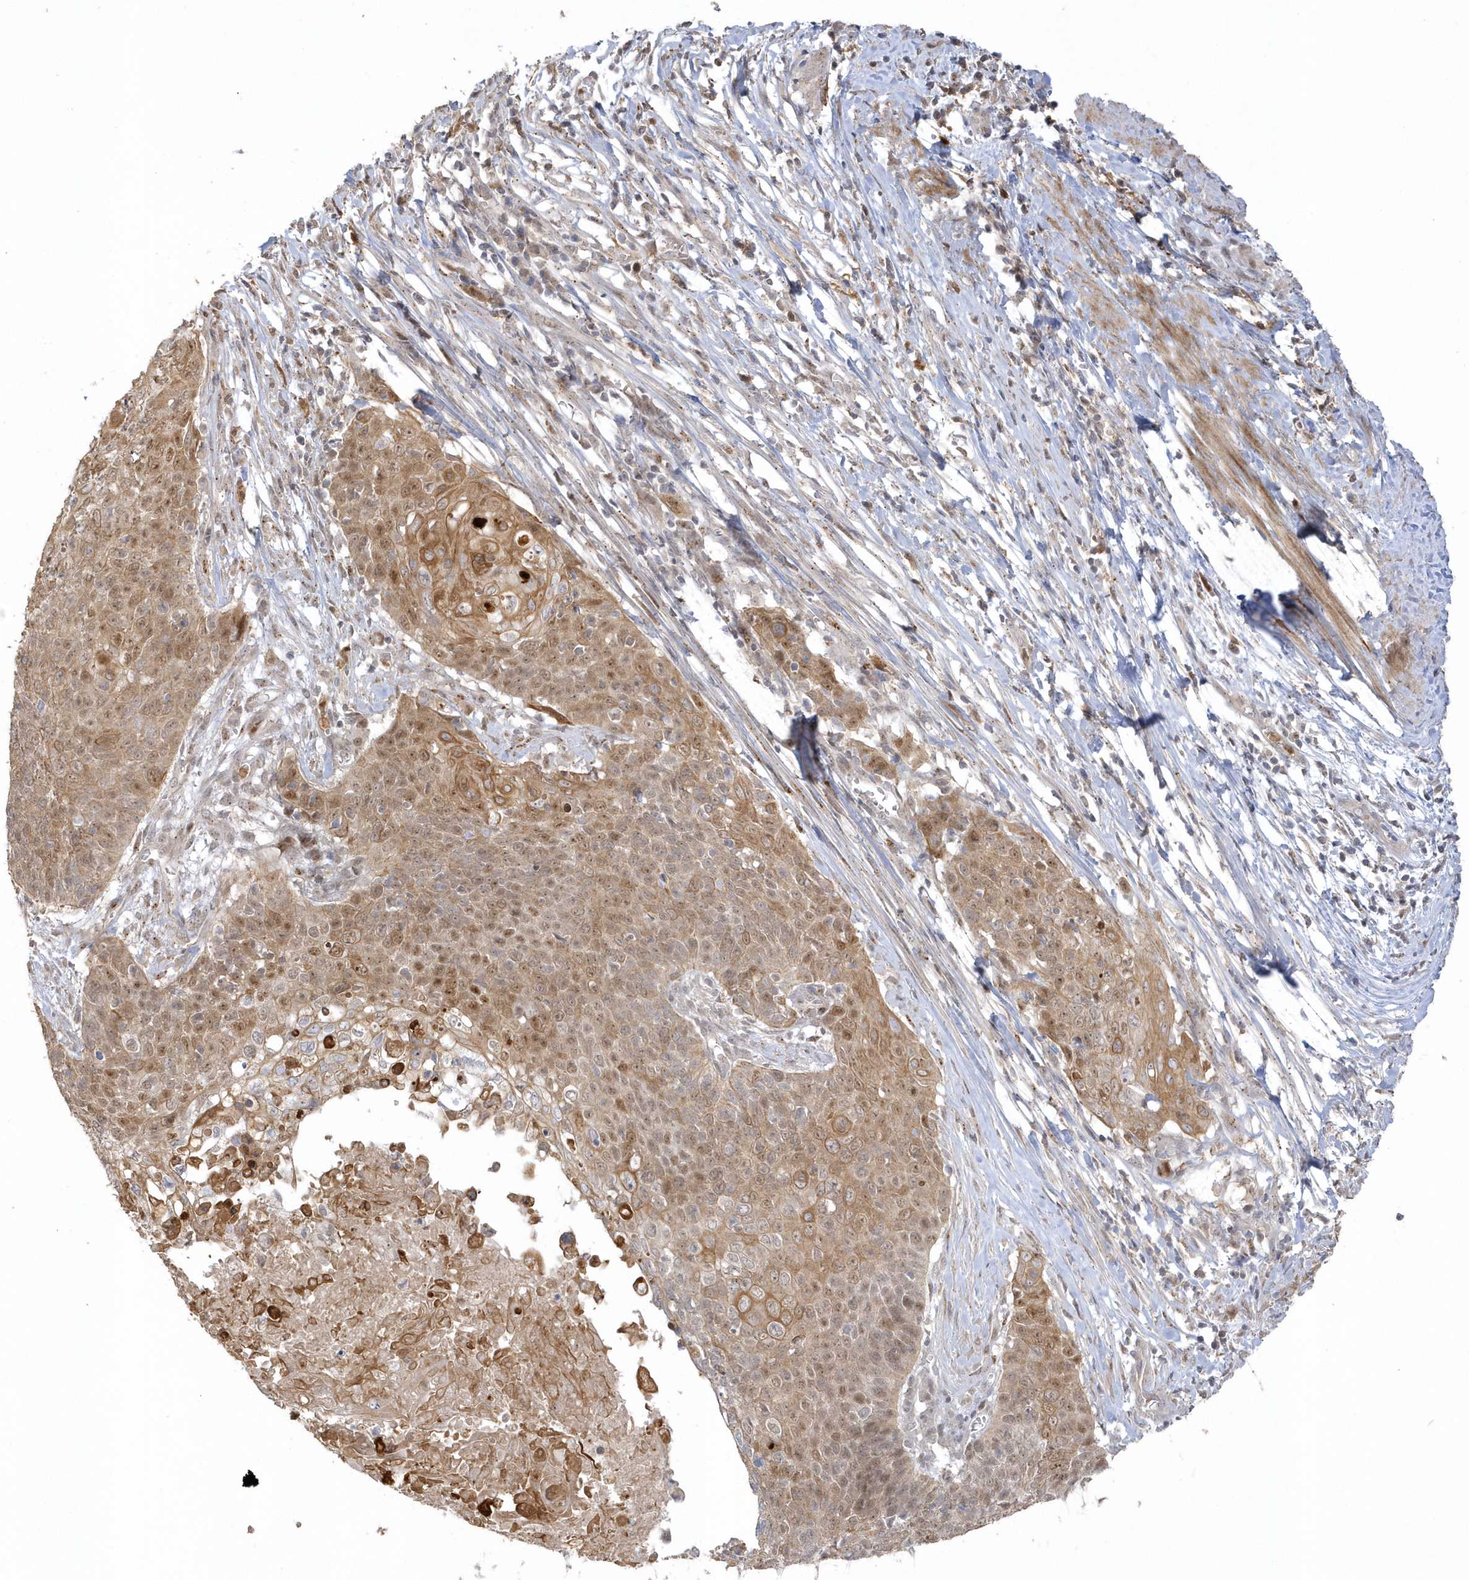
{"staining": {"intensity": "moderate", "quantity": ">75%", "location": "cytoplasmic/membranous,nuclear"}, "tissue": "cervical cancer", "cell_type": "Tumor cells", "image_type": "cancer", "snomed": [{"axis": "morphology", "description": "Squamous cell carcinoma, NOS"}, {"axis": "topography", "description": "Cervix"}], "caption": "This is a histology image of IHC staining of cervical squamous cell carcinoma, which shows moderate expression in the cytoplasmic/membranous and nuclear of tumor cells.", "gene": "NAF1", "patient": {"sex": "female", "age": 39}}